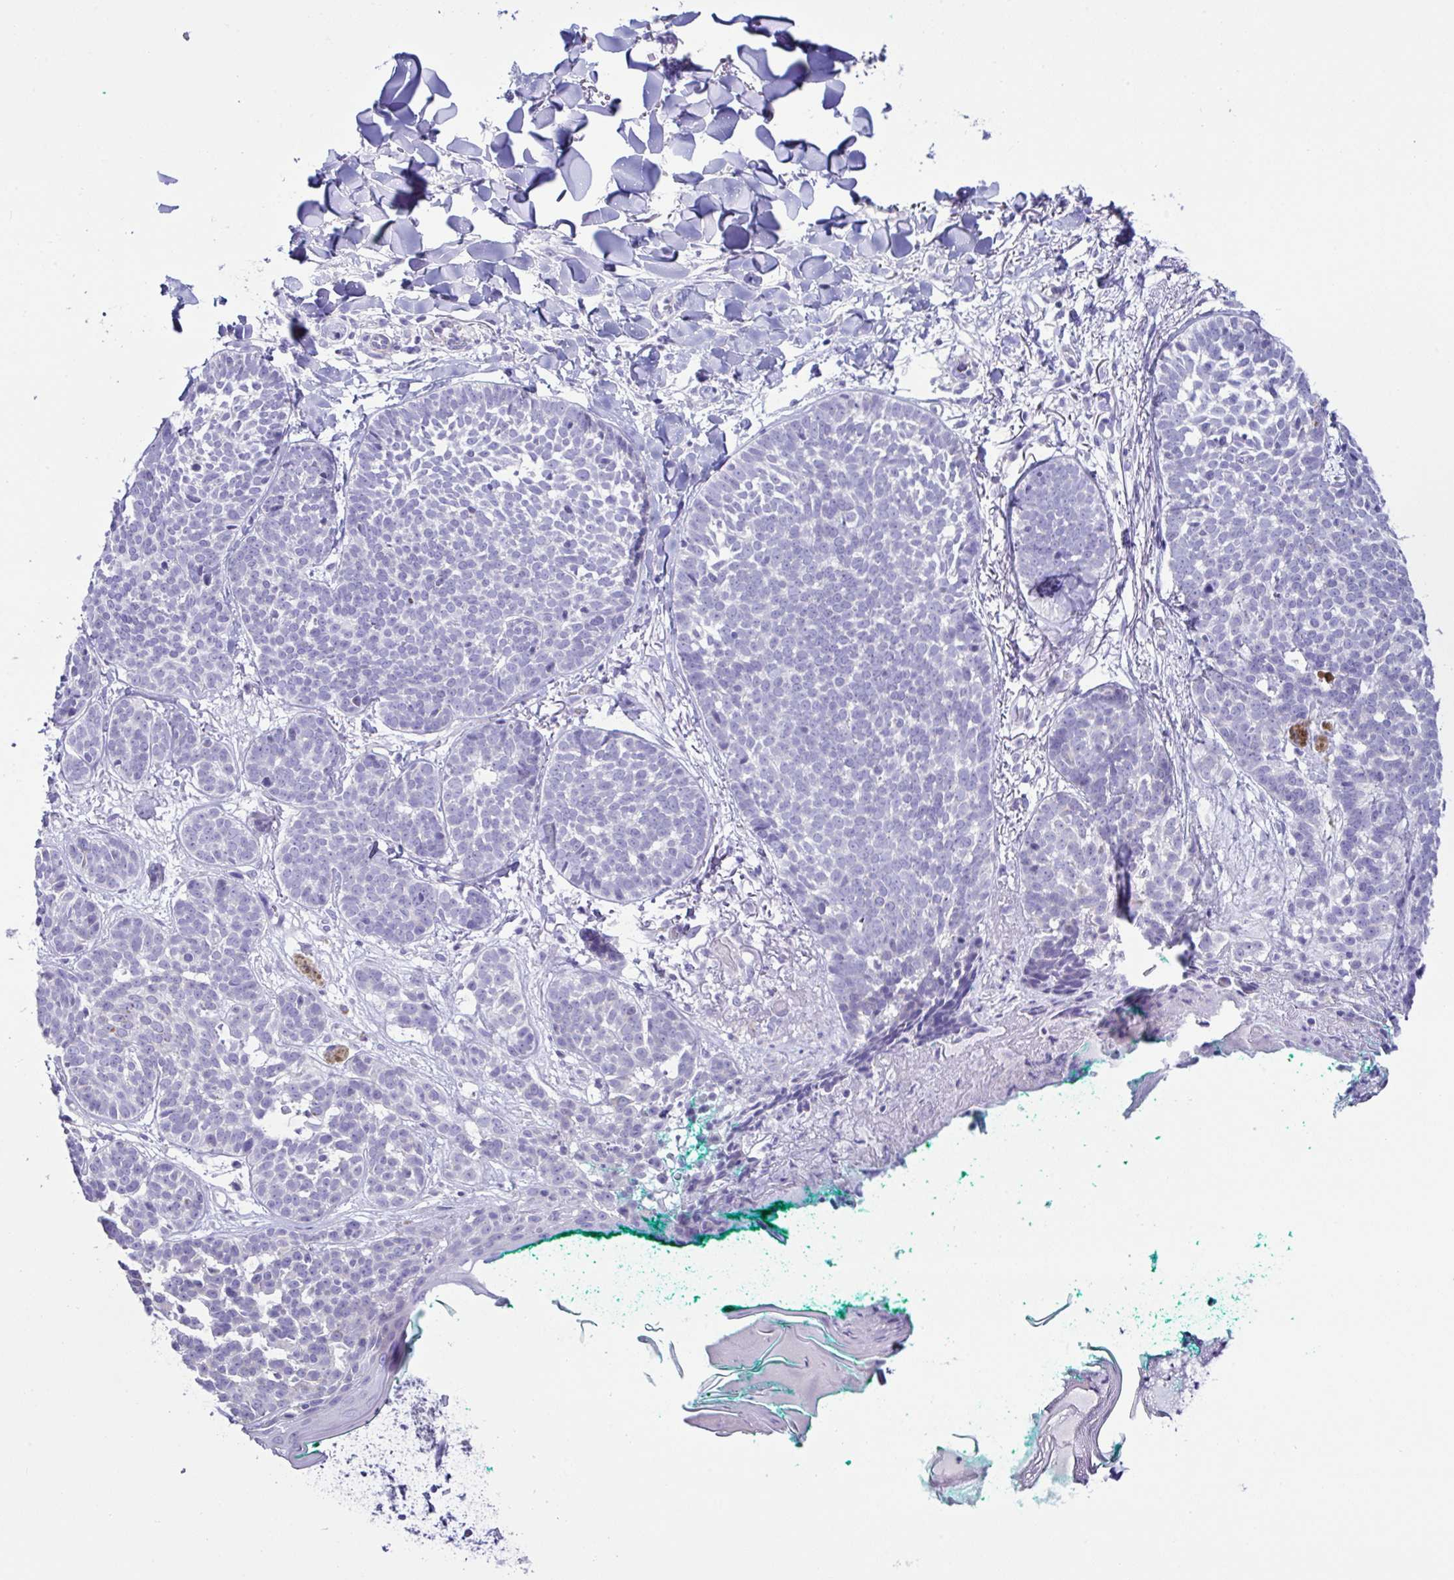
{"staining": {"intensity": "negative", "quantity": "none", "location": "none"}, "tissue": "skin cancer", "cell_type": "Tumor cells", "image_type": "cancer", "snomed": [{"axis": "morphology", "description": "Basal cell carcinoma"}, {"axis": "topography", "description": "Skin"}, {"axis": "topography", "description": "Skin of neck"}, {"axis": "topography", "description": "Skin of shoulder"}, {"axis": "topography", "description": "Skin of back"}], "caption": "Immunohistochemistry image of human skin basal cell carcinoma stained for a protein (brown), which reveals no expression in tumor cells.", "gene": "MED11", "patient": {"sex": "male", "age": 80}}